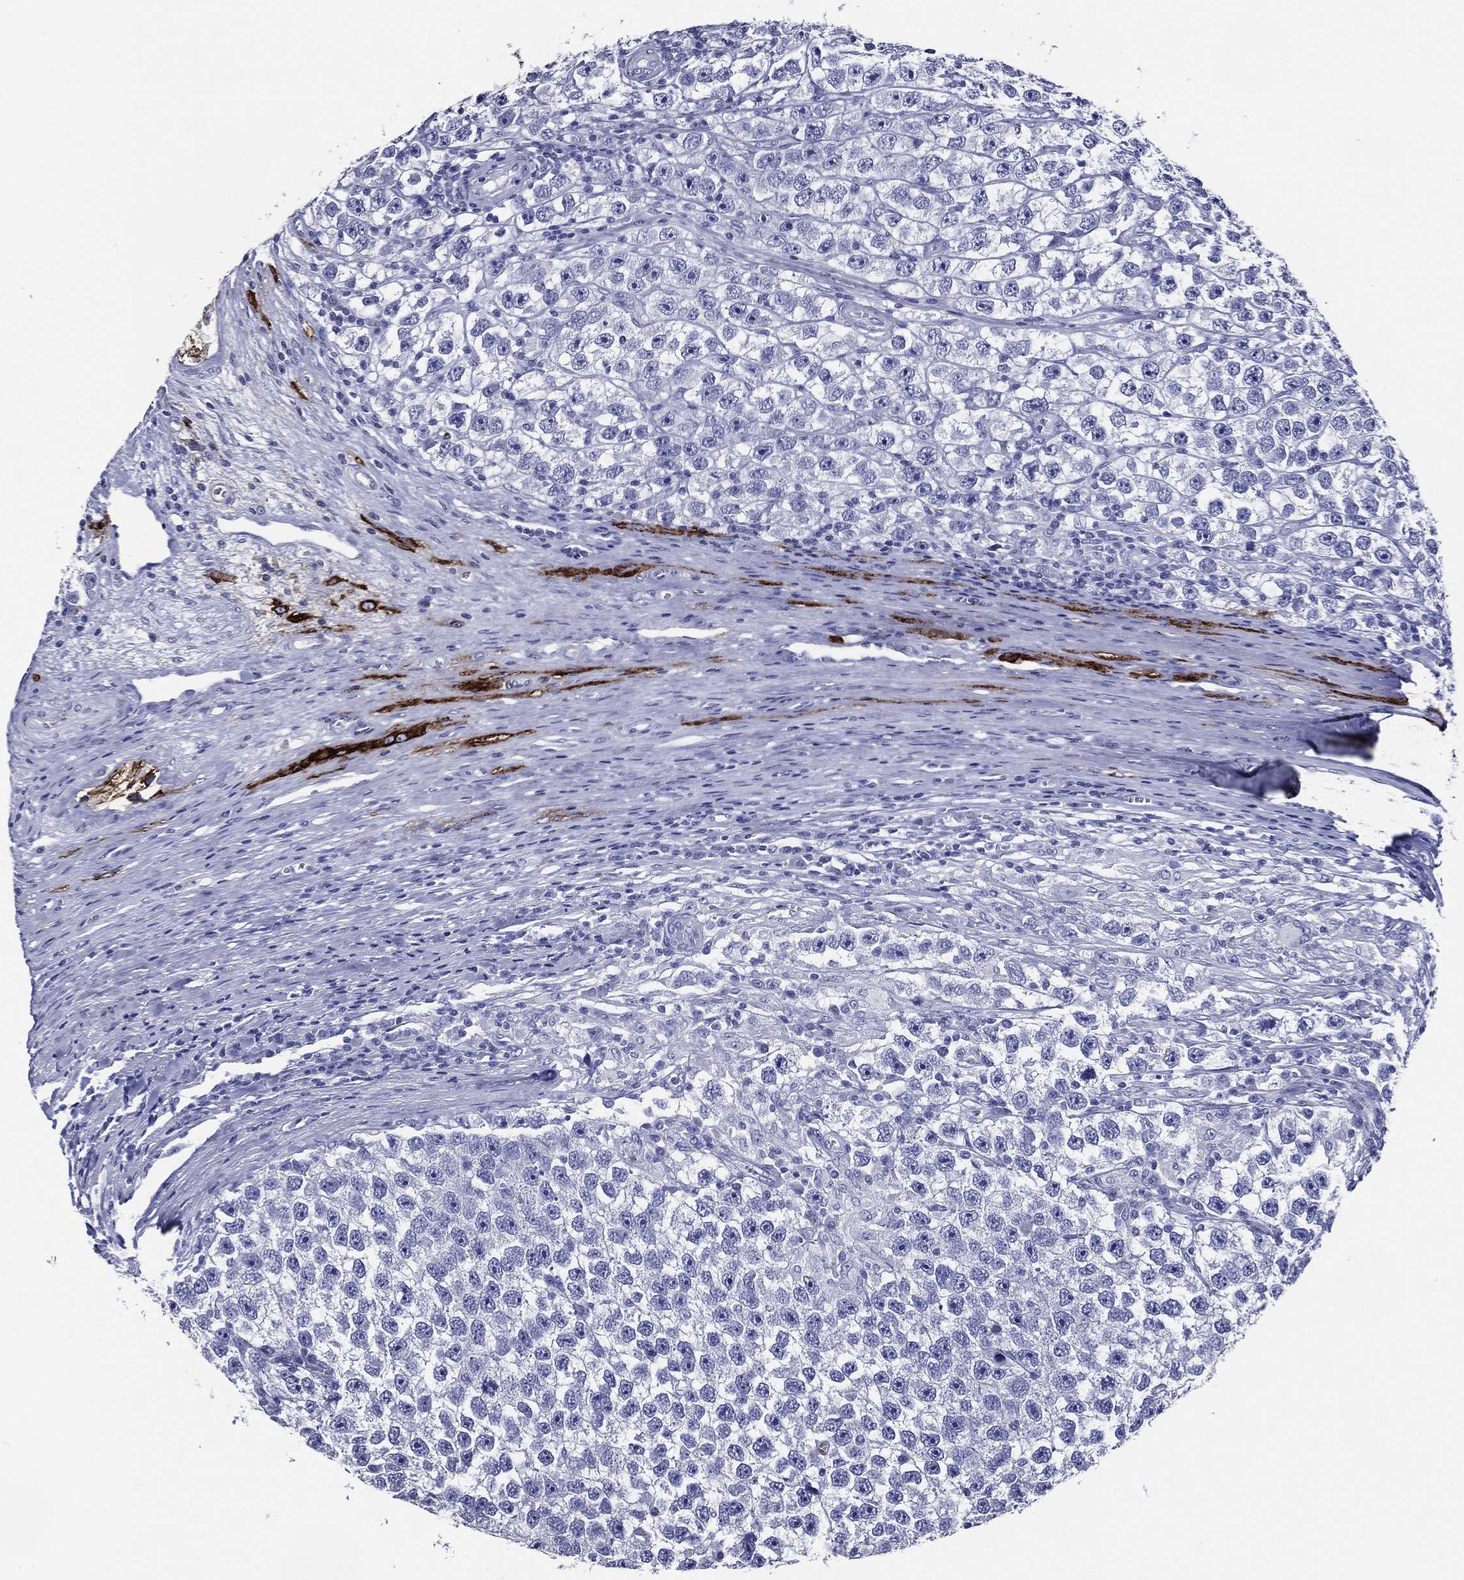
{"staining": {"intensity": "negative", "quantity": "none", "location": "none"}, "tissue": "testis cancer", "cell_type": "Tumor cells", "image_type": "cancer", "snomed": [{"axis": "morphology", "description": "Seminoma, NOS"}, {"axis": "topography", "description": "Testis"}], "caption": "High magnification brightfield microscopy of seminoma (testis) stained with DAB (3,3'-diaminobenzidine) (brown) and counterstained with hematoxylin (blue): tumor cells show no significant expression.", "gene": "ACE2", "patient": {"sex": "male", "age": 26}}